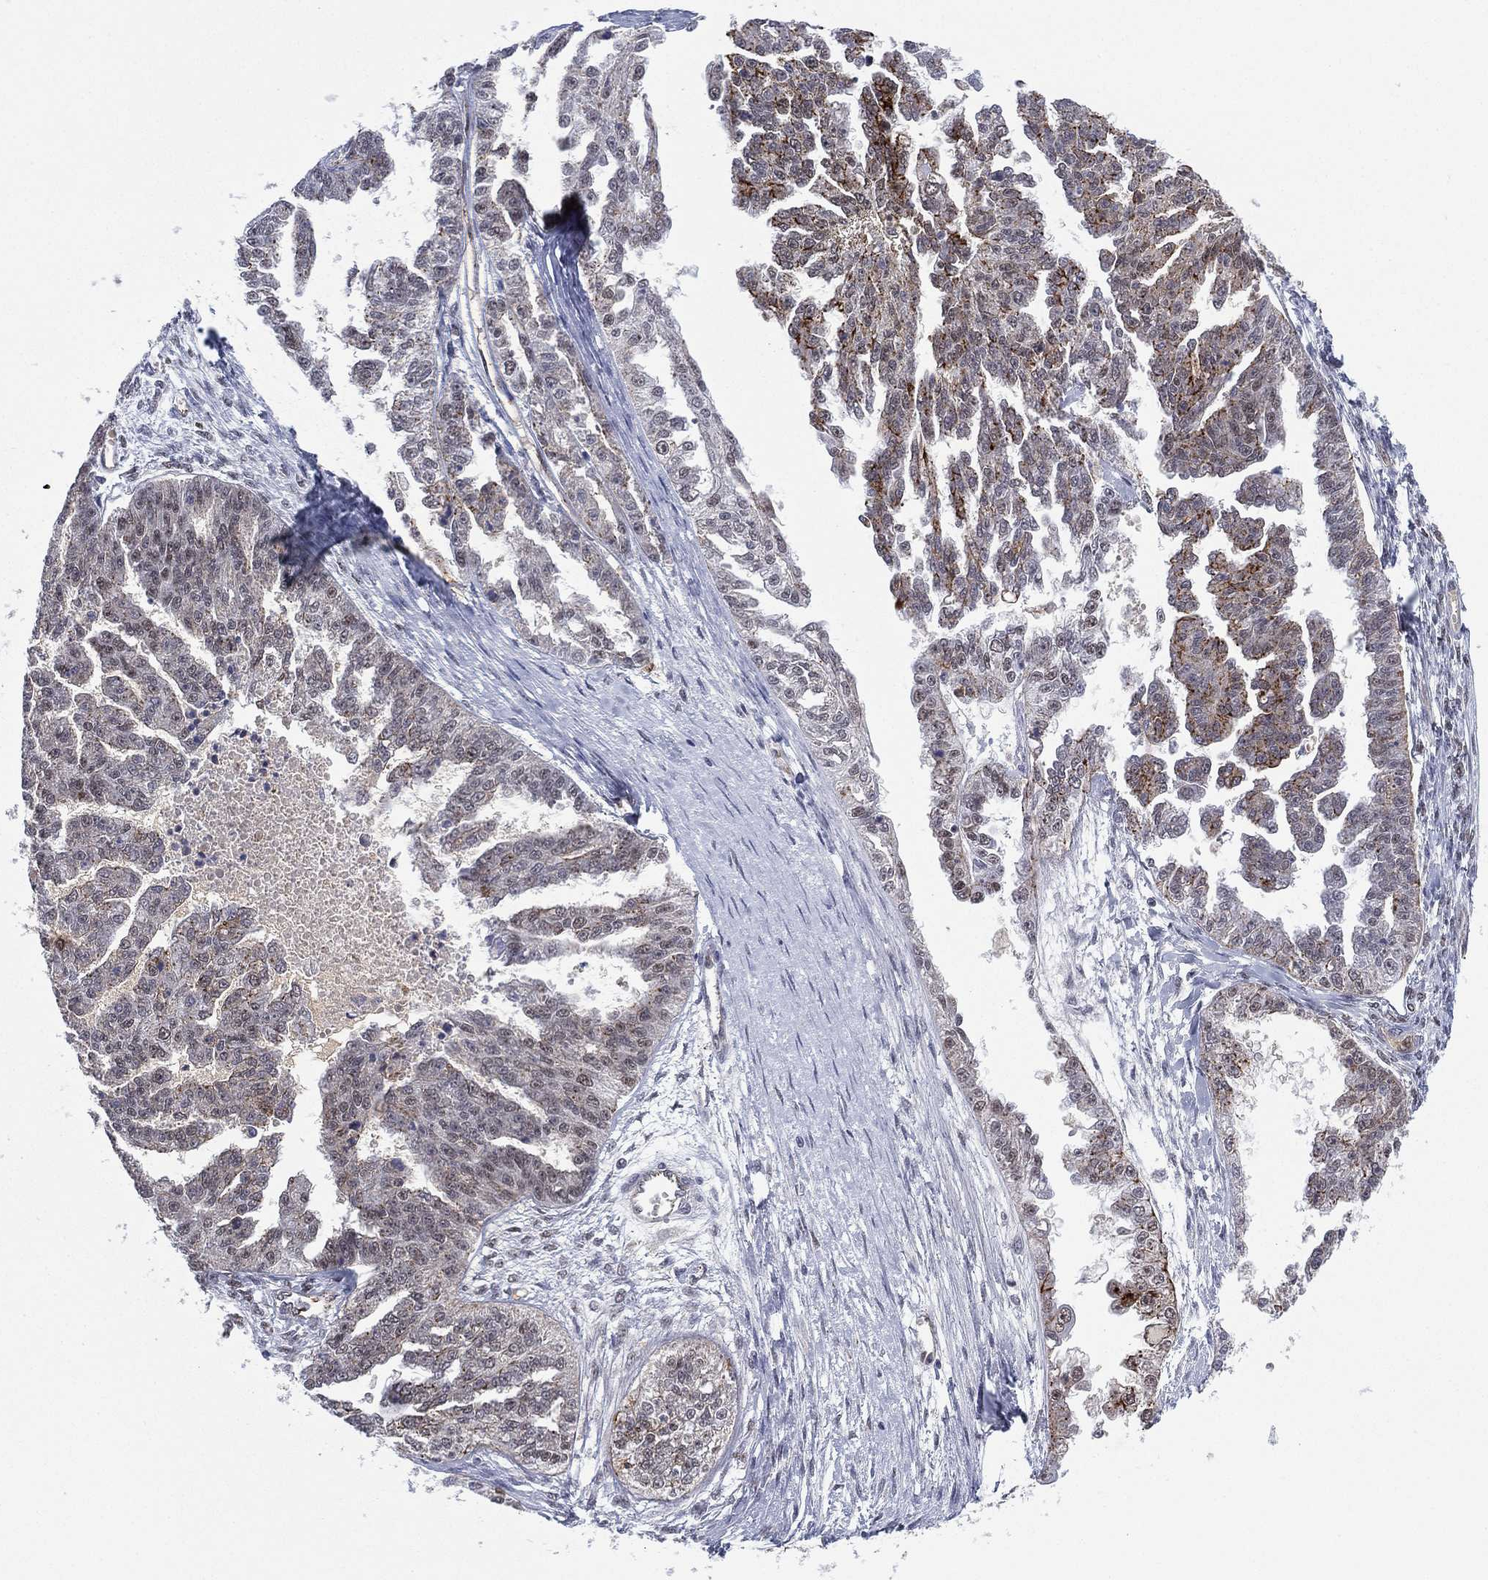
{"staining": {"intensity": "strong", "quantity": "25%-75%", "location": "cytoplasmic/membranous"}, "tissue": "ovarian cancer", "cell_type": "Tumor cells", "image_type": "cancer", "snomed": [{"axis": "morphology", "description": "Cystadenocarcinoma, serous, NOS"}, {"axis": "topography", "description": "Ovary"}], "caption": "Brown immunohistochemical staining in ovarian cancer (serous cystadenocarcinoma) shows strong cytoplasmic/membranous expression in approximately 25%-75% of tumor cells.", "gene": "GSE1", "patient": {"sex": "female", "age": 58}}